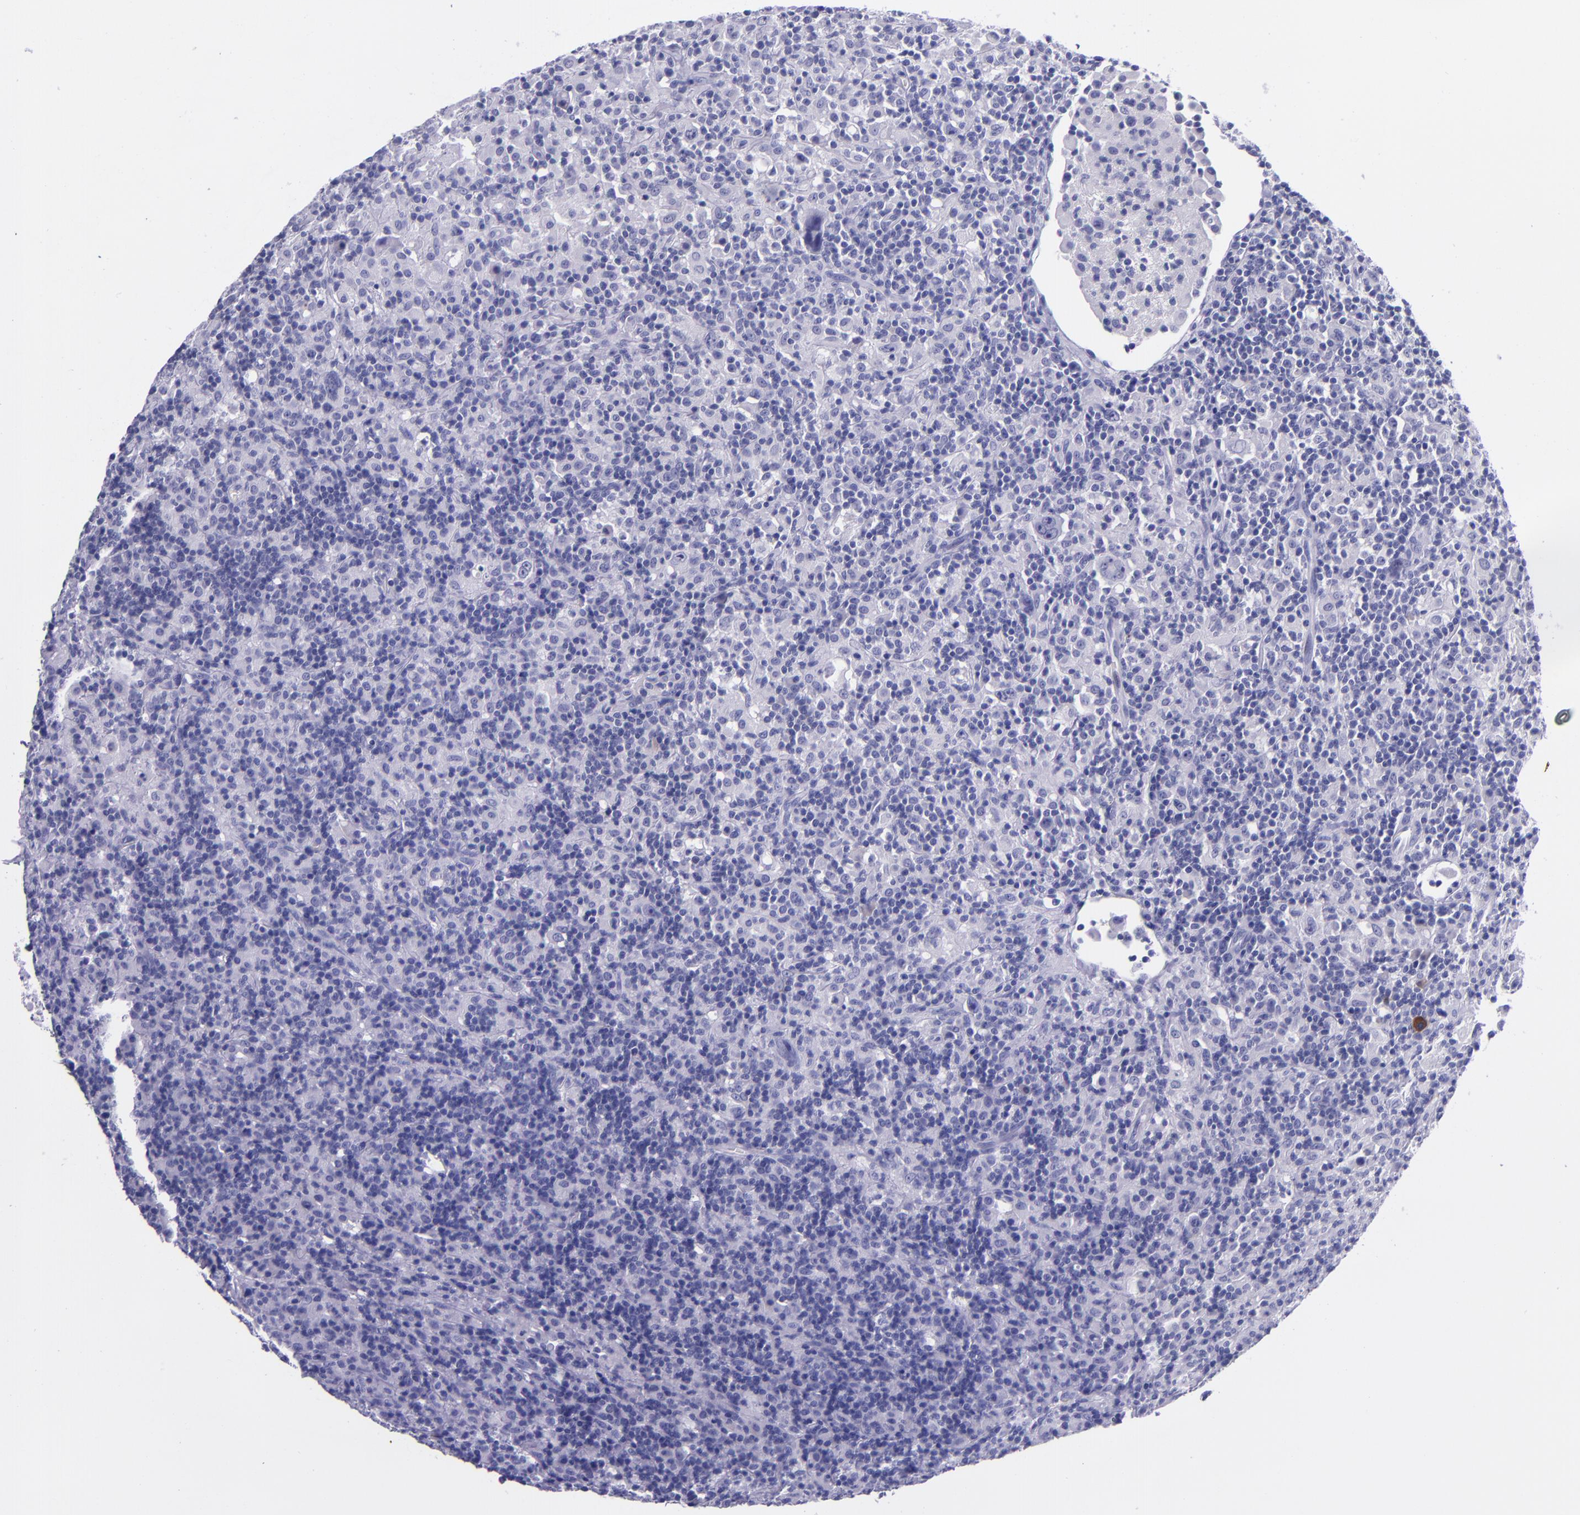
{"staining": {"intensity": "negative", "quantity": "none", "location": "none"}, "tissue": "lymphoma", "cell_type": "Tumor cells", "image_type": "cancer", "snomed": [{"axis": "morphology", "description": "Hodgkin's disease, NOS"}, {"axis": "topography", "description": "Lymph node"}], "caption": "There is no significant expression in tumor cells of Hodgkin's disease. Brightfield microscopy of immunohistochemistry stained with DAB (3,3'-diaminobenzidine) (brown) and hematoxylin (blue), captured at high magnification.", "gene": "KRT4", "patient": {"sex": "male", "age": 46}}